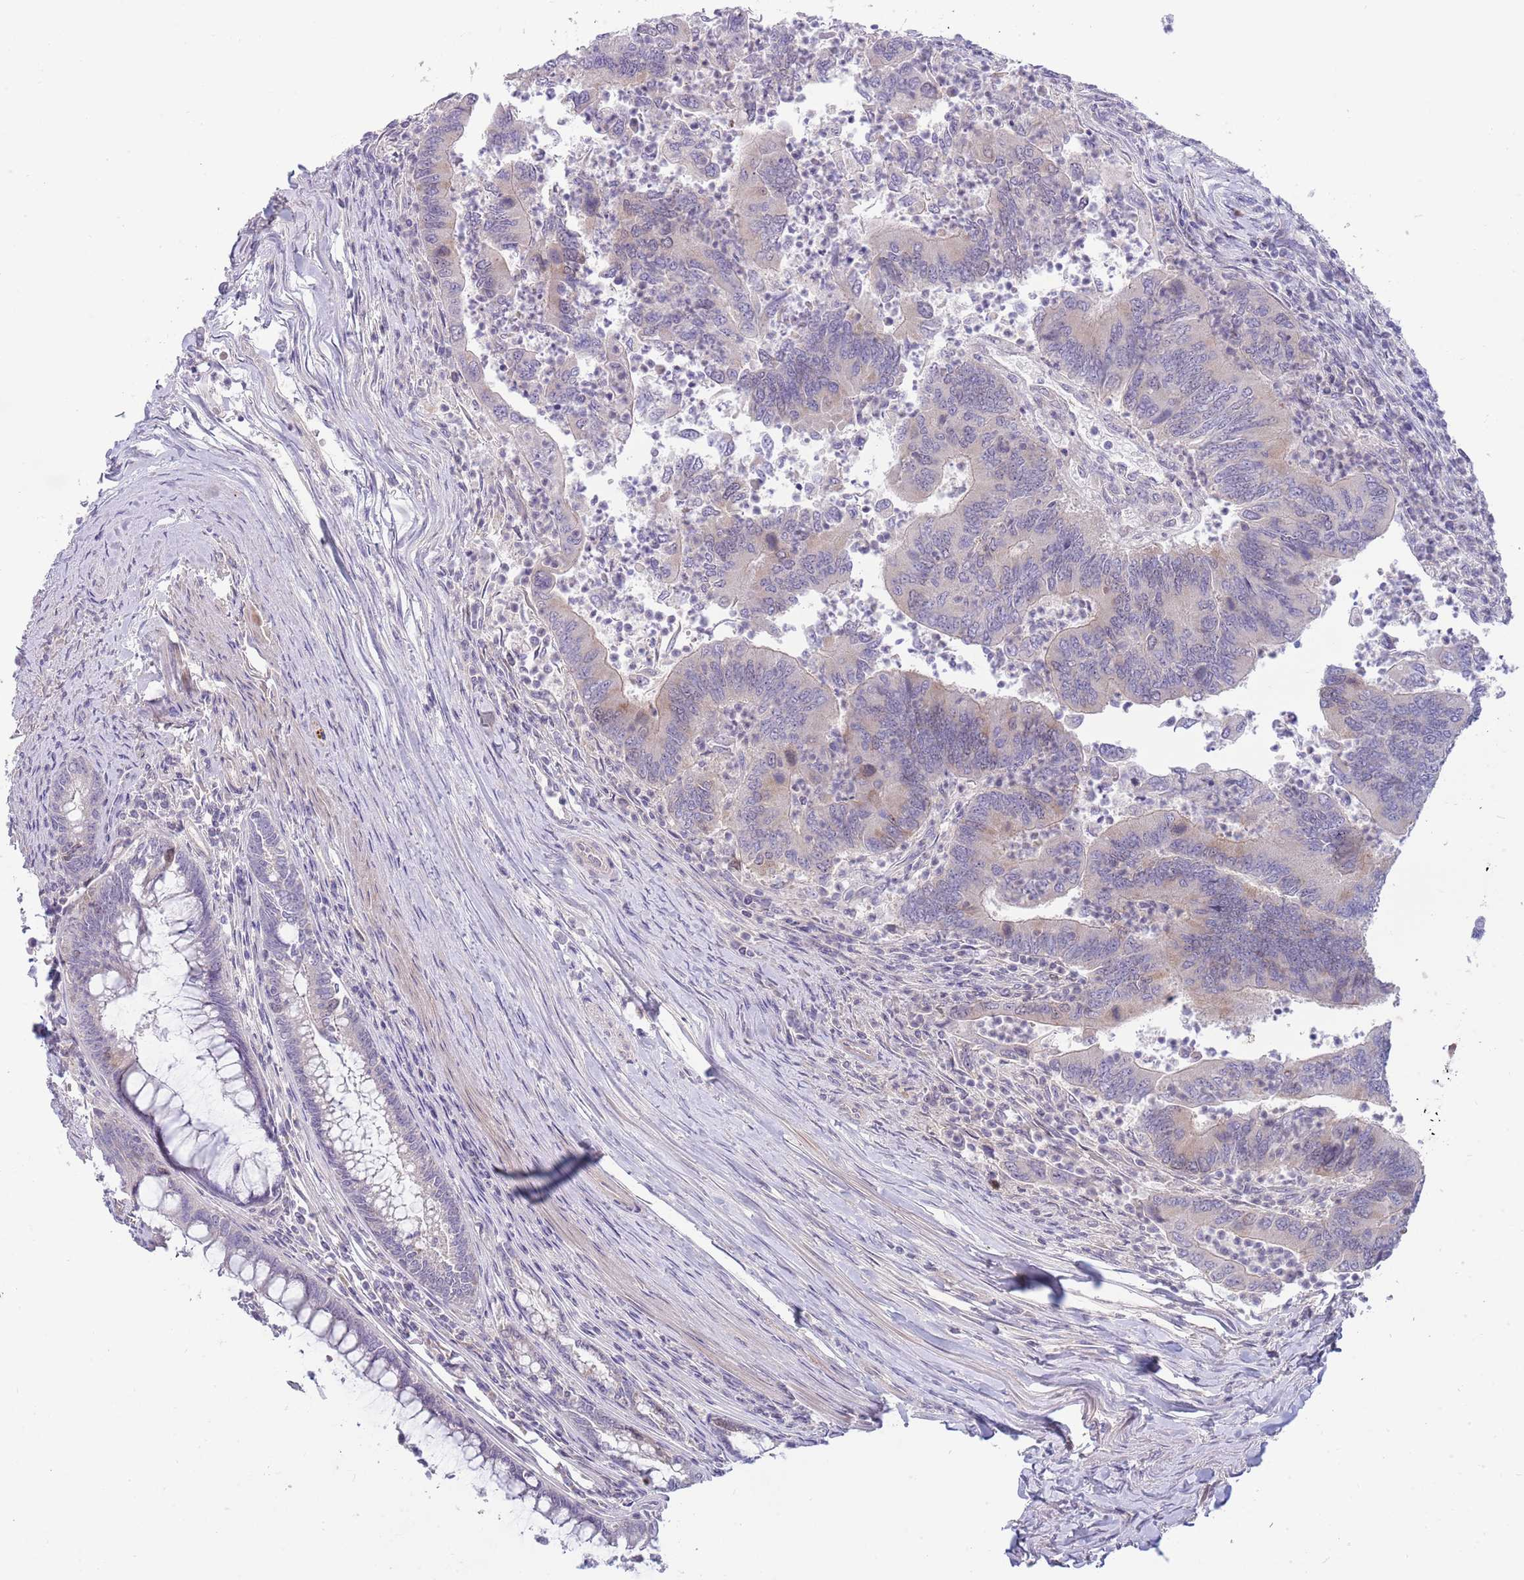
{"staining": {"intensity": "negative", "quantity": "none", "location": "none"}, "tissue": "colorectal cancer", "cell_type": "Tumor cells", "image_type": "cancer", "snomed": [{"axis": "morphology", "description": "Adenocarcinoma, NOS"}, {"axis": "topography", "description": "Colon"}], "caption": "Protein analysis of colorectal adenocarcinoma exhibits no significant staining in tumor cells.", "gene": "PIMREG", "patient": {"sex": "female", "age": 67}}